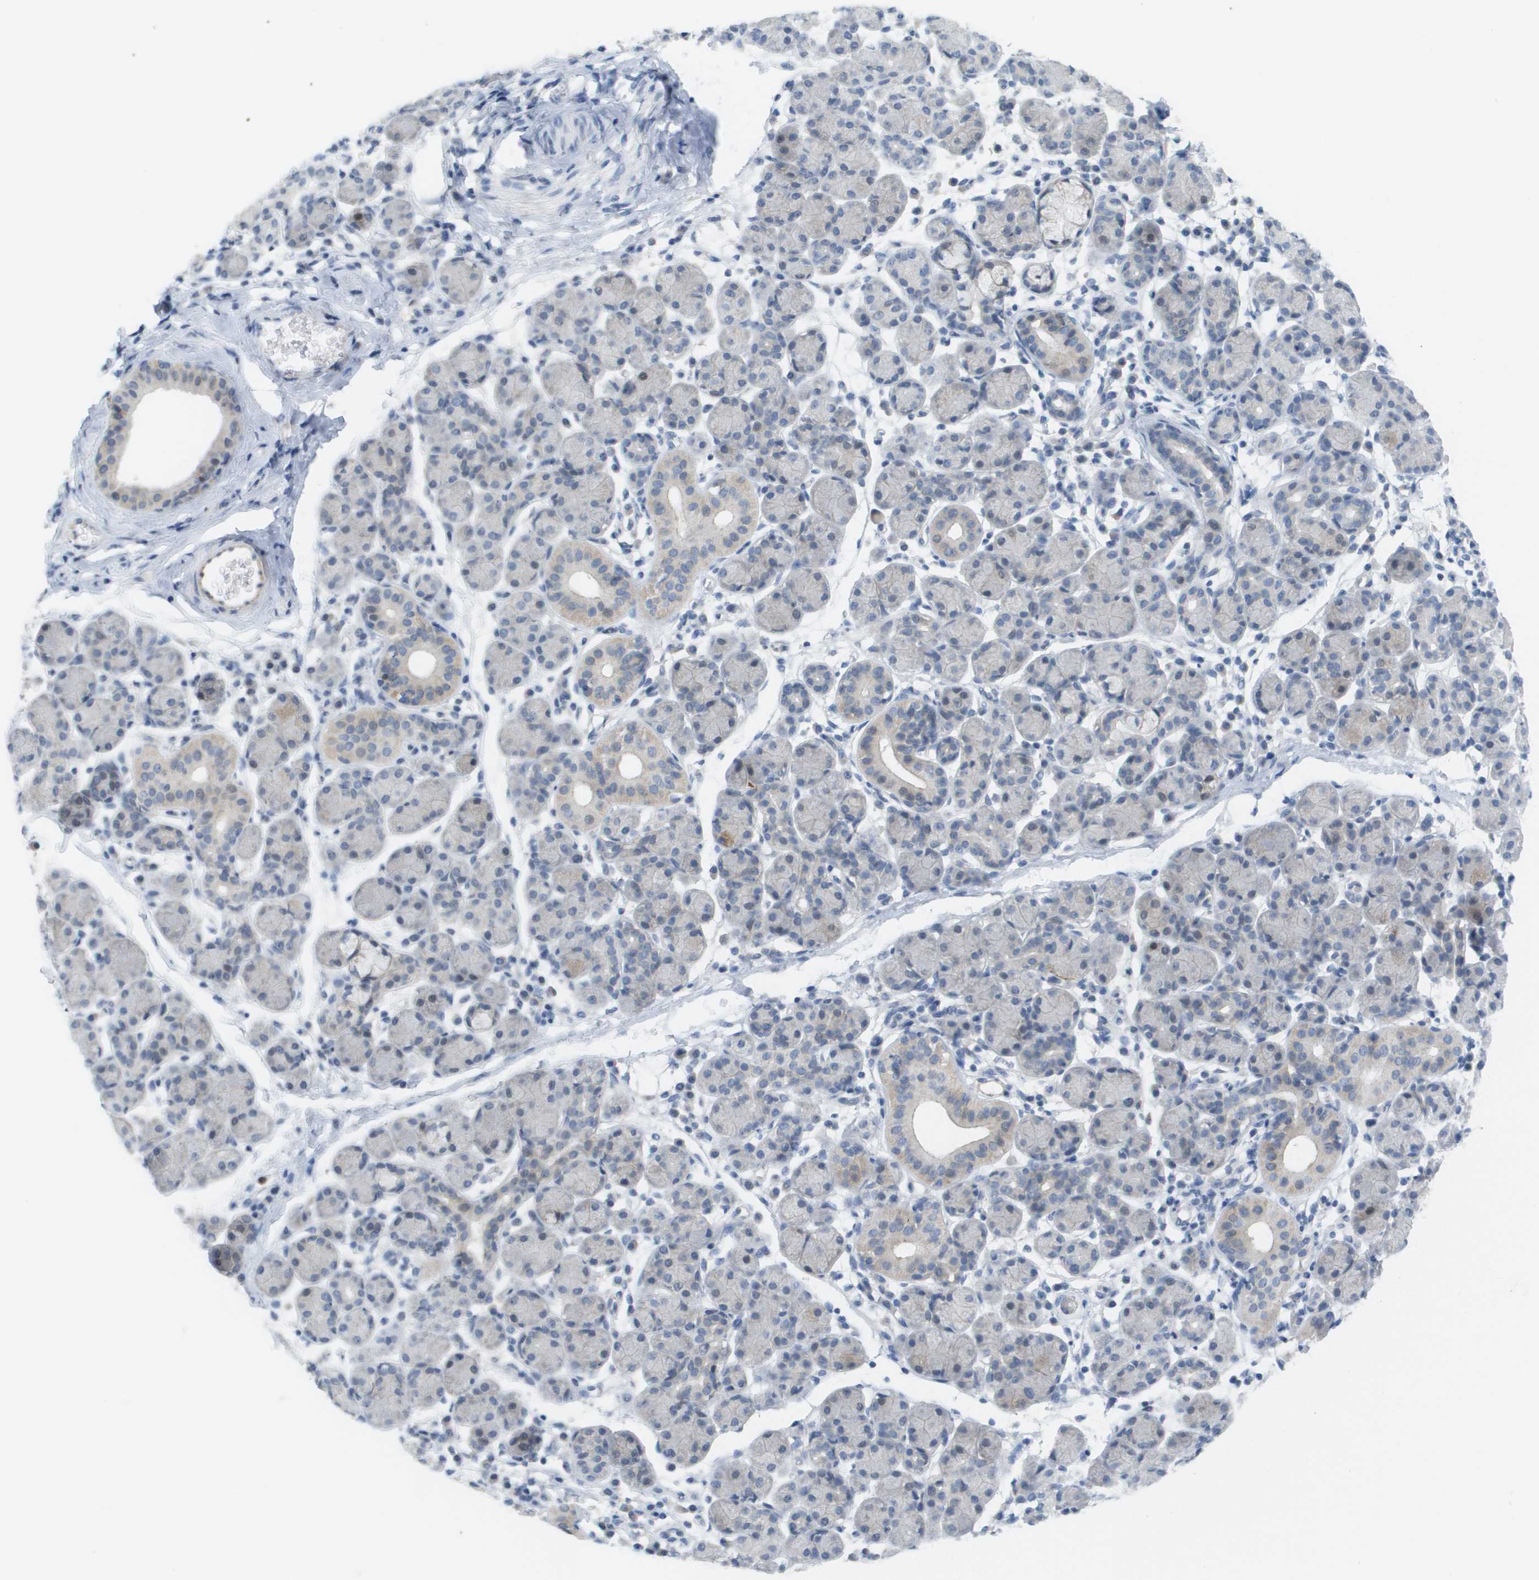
{"staining": {"intensity": "moderate", "quantity": "<25%", "location": "cytoplasmic/membranous"}, "tissue": "salivary gland", "cell_type": "Glandular cells", "image_type": "normal", "snomed": [{"axis": "morphology", "description": "Normal tissue, NOS"}, {"axis": "morphology", "description": "Inflammation, NOS"}, {"axis": "topography", "description": "Lymph node"}, {"axis": "topography", "description": "Salivary gland"}], "caption": "The immunohistochemical stain shows moderate cytoplasmic/membranous expression in glandular cells of normal salivary gland.", "gene": "PDE4A", "patient": {"sex": "male", "age": 3}}